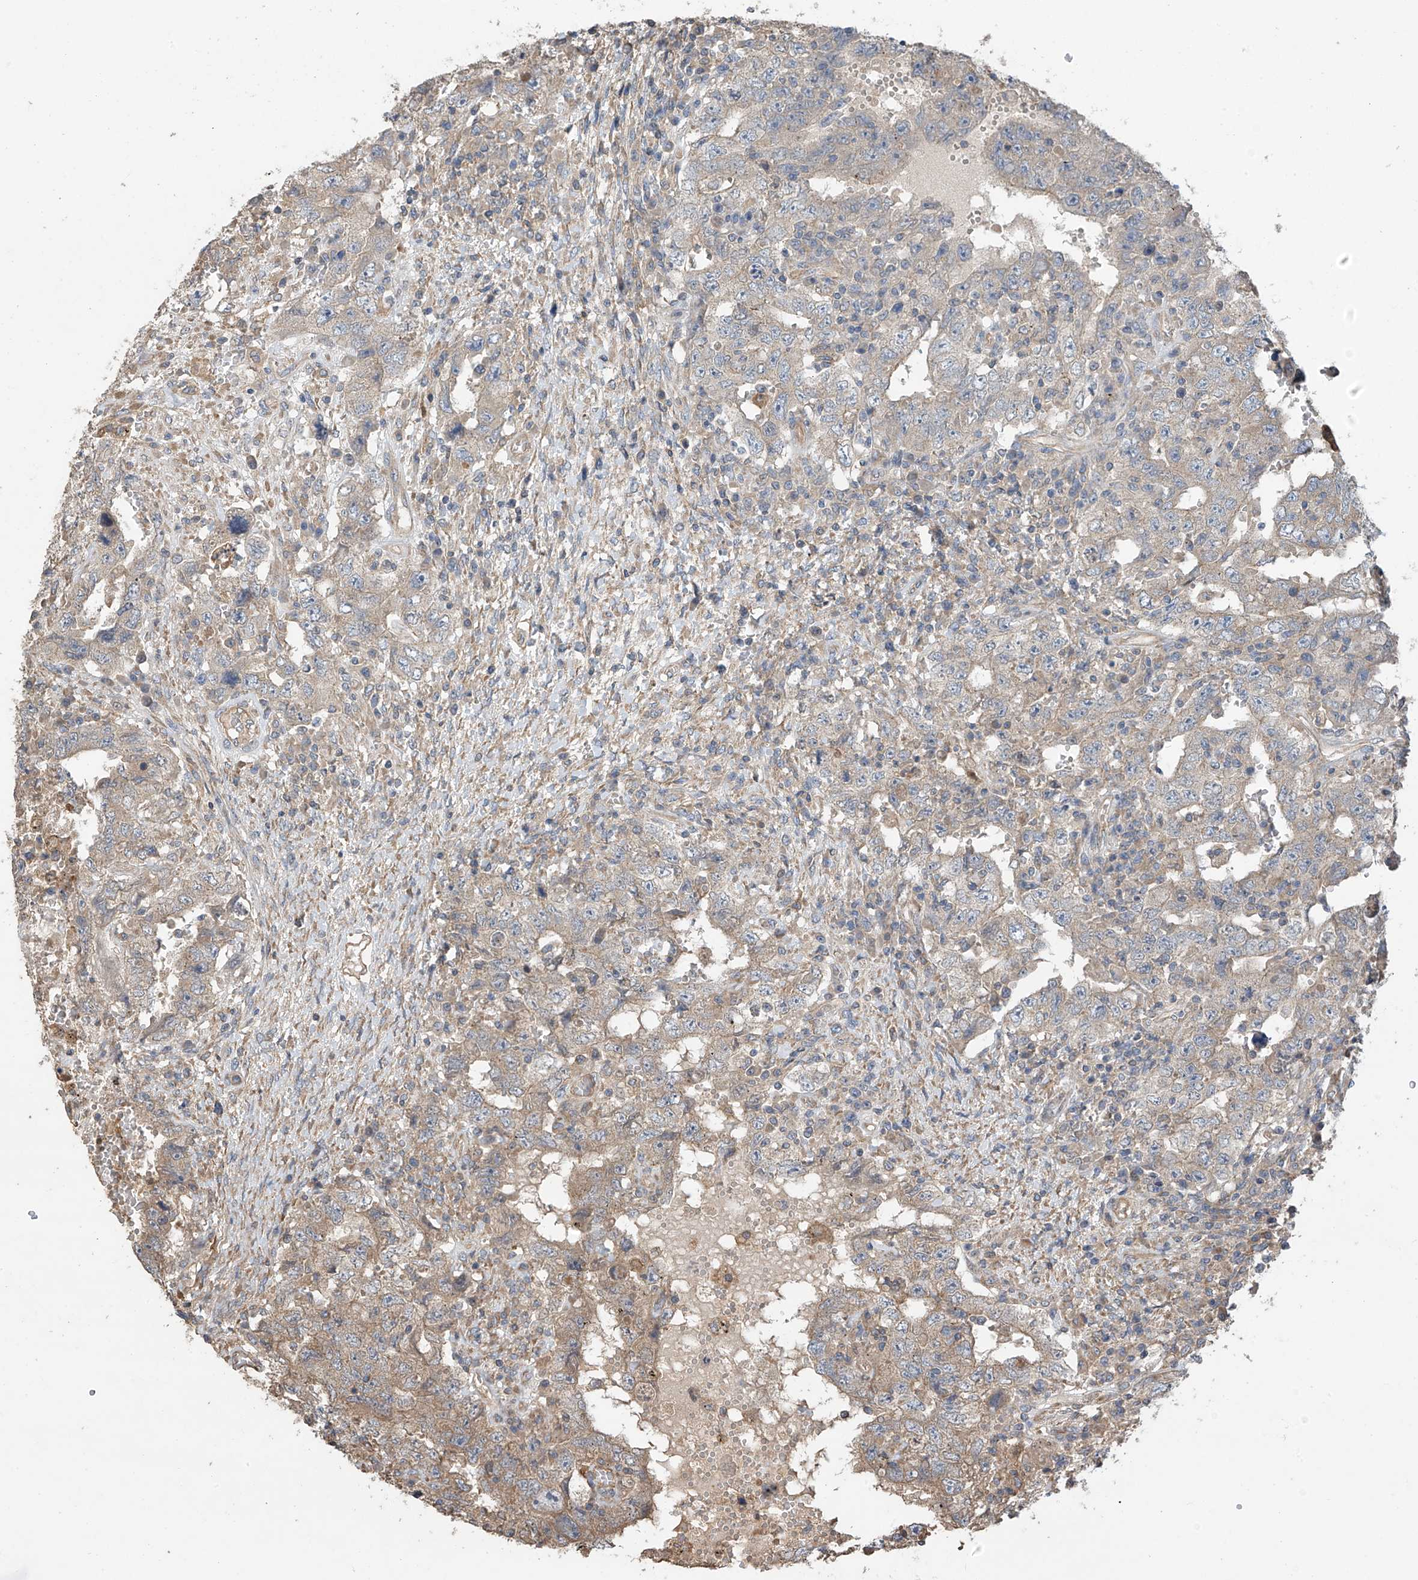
{"staining": {"intensity": "weak", "quantity": "25%-75%", "location": "cytoplasmic/membranous"}, "tissue": "testis cancer", "cell_type": "Tumor cells", "image_type": "cancer", "snomed": [{"axis": "morphology", "description": "Carcinoma, Embryonal, NOS"}, {"axis": "topography", "description": "Testis"}], "caption": "Protein staining reveals weak cytoplasmic/membranous staining in approximately 25%-75% of tumor cells in embryonal carcinoma (testis). The staining is performed using DAB (3,3'-diaminobenzidine) brown chromogen to label protein expression. The nuclei are counter-stained blue using hematoxylin.", "gene": "PHACTR4", "patient": {"sex": "male", "age": 26}}